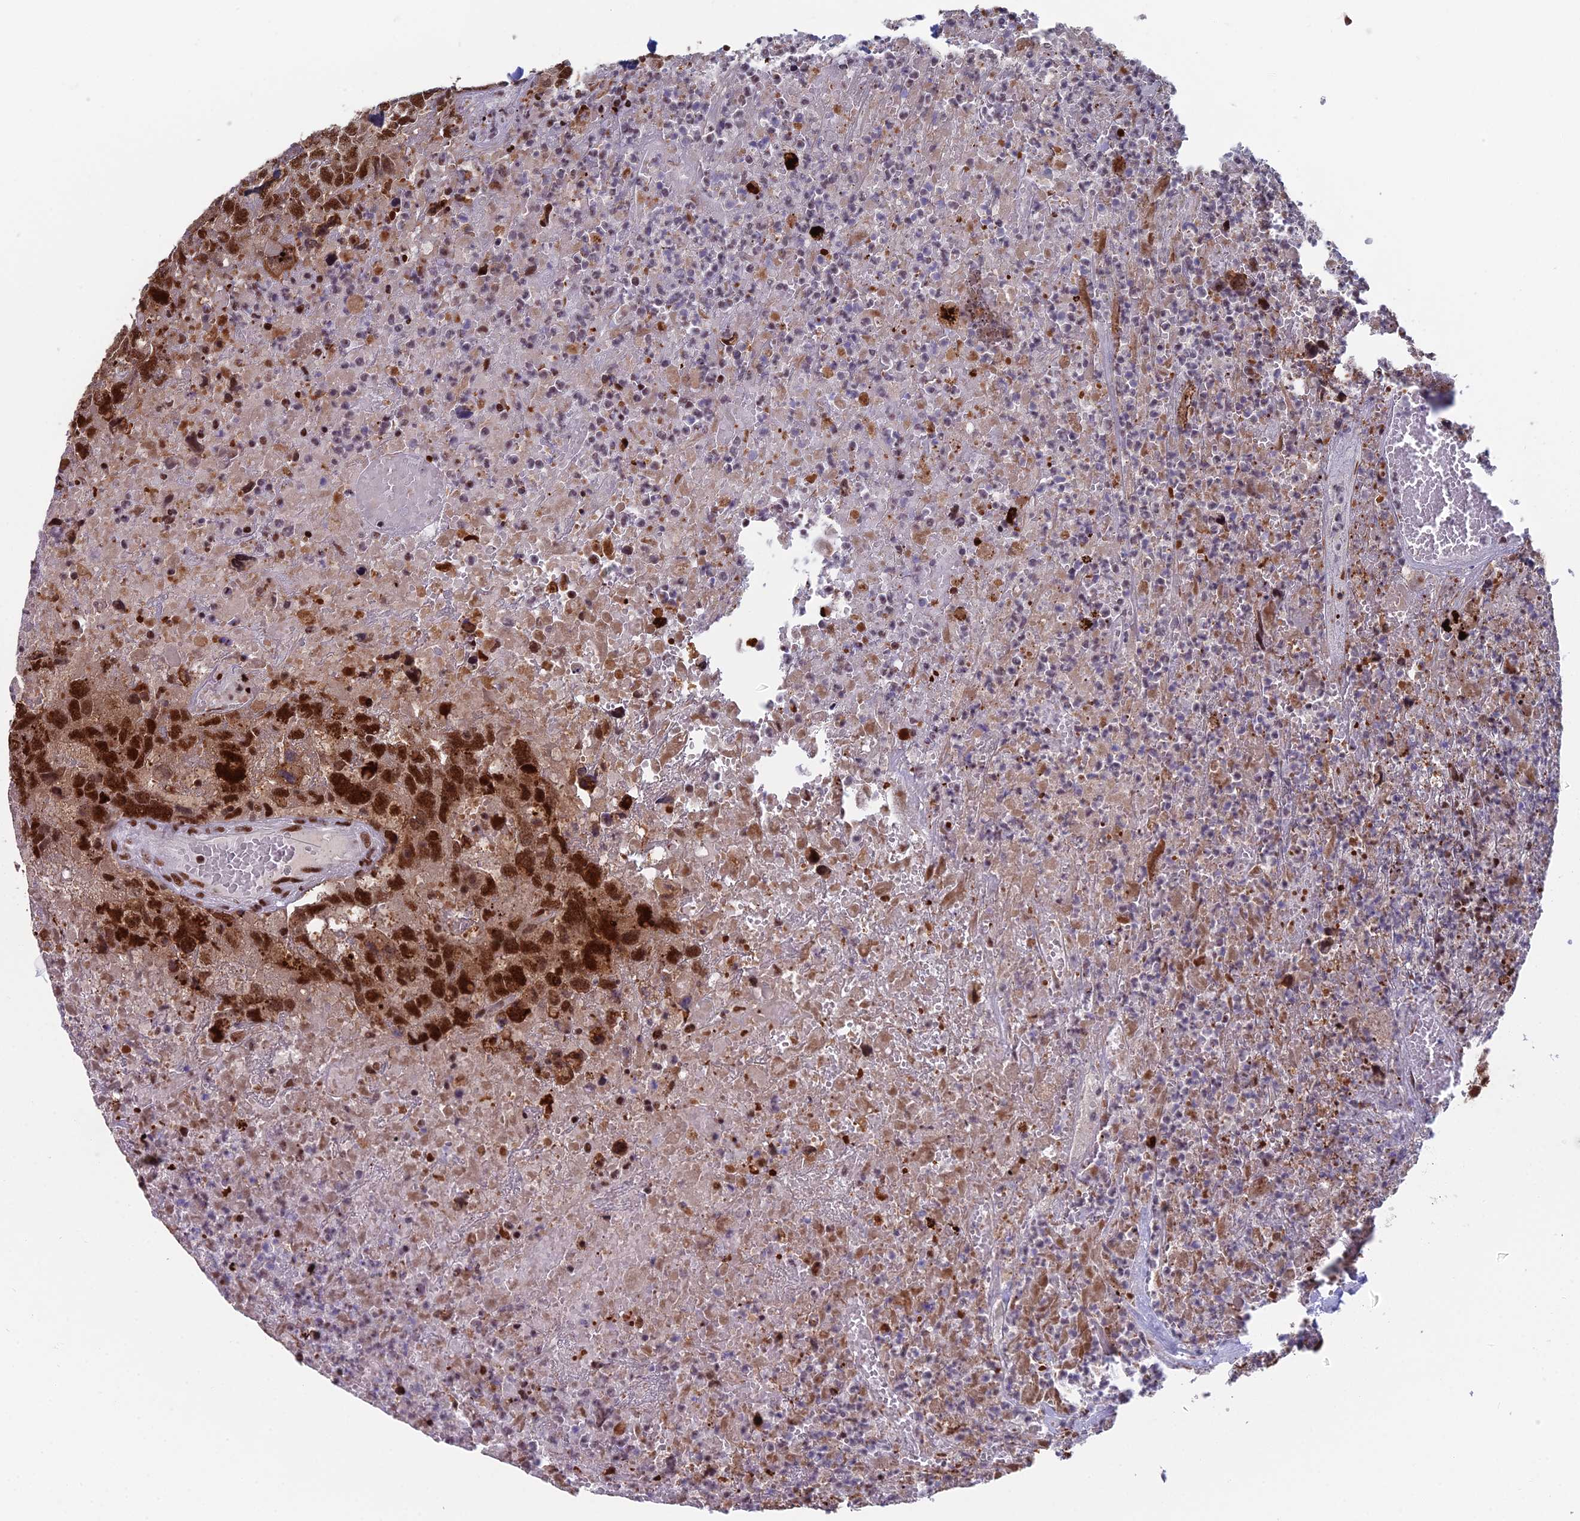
{"staining": {"intensity": "strong", "quantity": ">75%", "location": "cytoplasmic/membranous,nuclear"}, "tissue": "testis cancer", "cell_type": "Tumor cells", "image_type": "cancer", "snomed": [{"axis": "morphology", "description": "Carcinoma, Embryonal, NOS"}, {"axis": "topography", "description": "Testis"}], "caption": "Embryonal carcinoma (testis) tissue demonstrates strong cytoplasmic/membranous and nuclear positivity in approximately >75% of tumor cells, visualized by immunohistochemistry. Using DAB (brown) and hematoxylin (blue) stains, captured at high magnification using brightfield microscopy.", "gene": "SF3B3", "patient": {"sex": "male", "age": 45}}